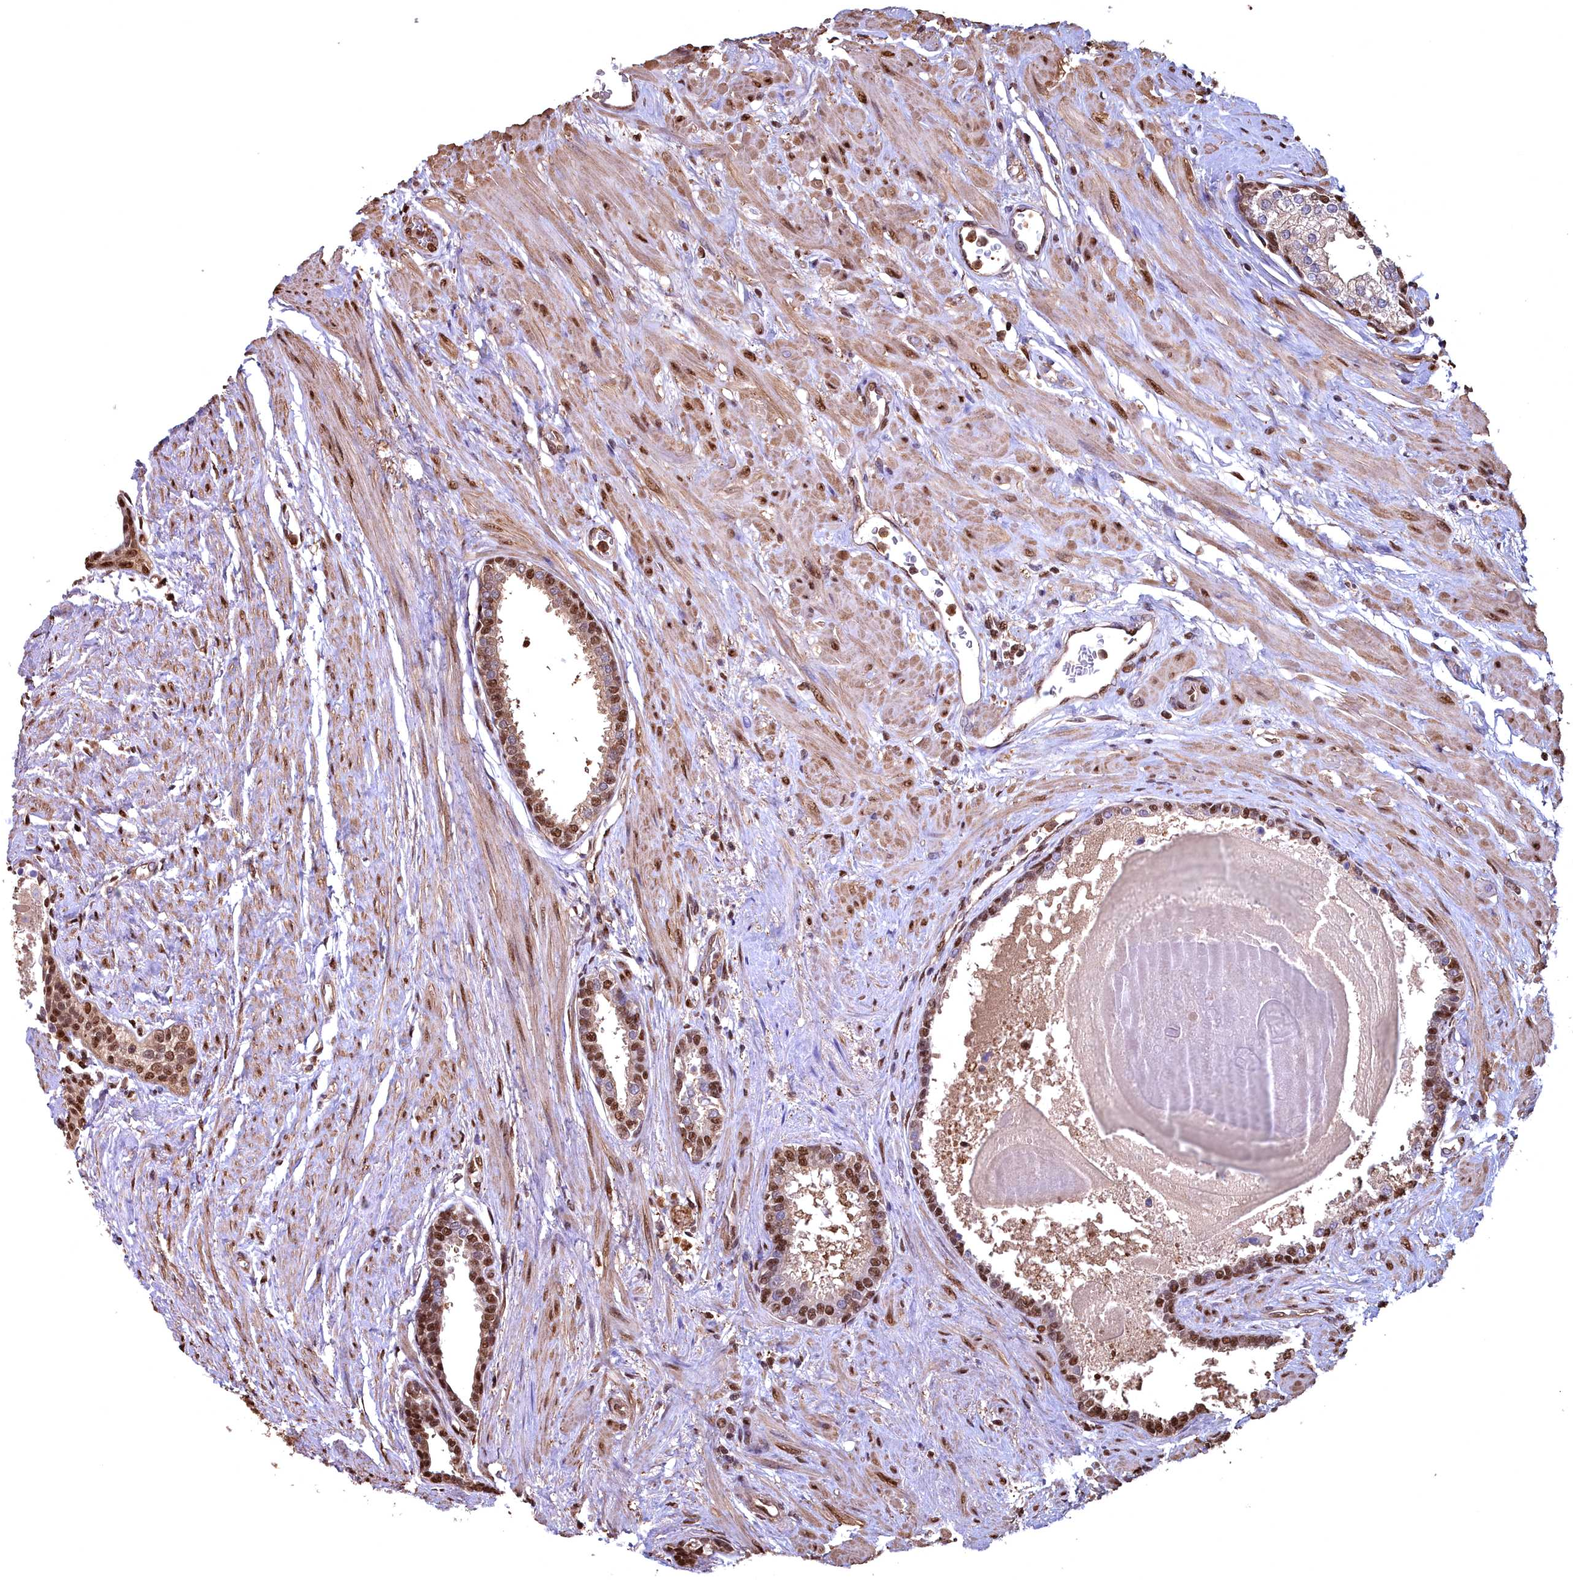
{"staining": {"intensity": "strong", "quantity": ">75%", "location": "cytoplasmic/membranous,nuclear"}, "tissue": "prostate", "cell_type": "Glandular cells", "image_type": "normal", "snomed": [{"axis": "morphology", "description": "Normal tissue, NOS"}, {"axis": "topography", "description": "Prostate"}], "caption": "Protein staining of unremarkable prostate shows strong cytoplasmic/membranous,nuclear expression in about >75% of glandular cells. (DAB (3,3'-diaminobenzidine) IHC with brightfield microscopy, high magnification).", "gene": "GAPDH", "patient": {"sex": "male", "age": 57}}